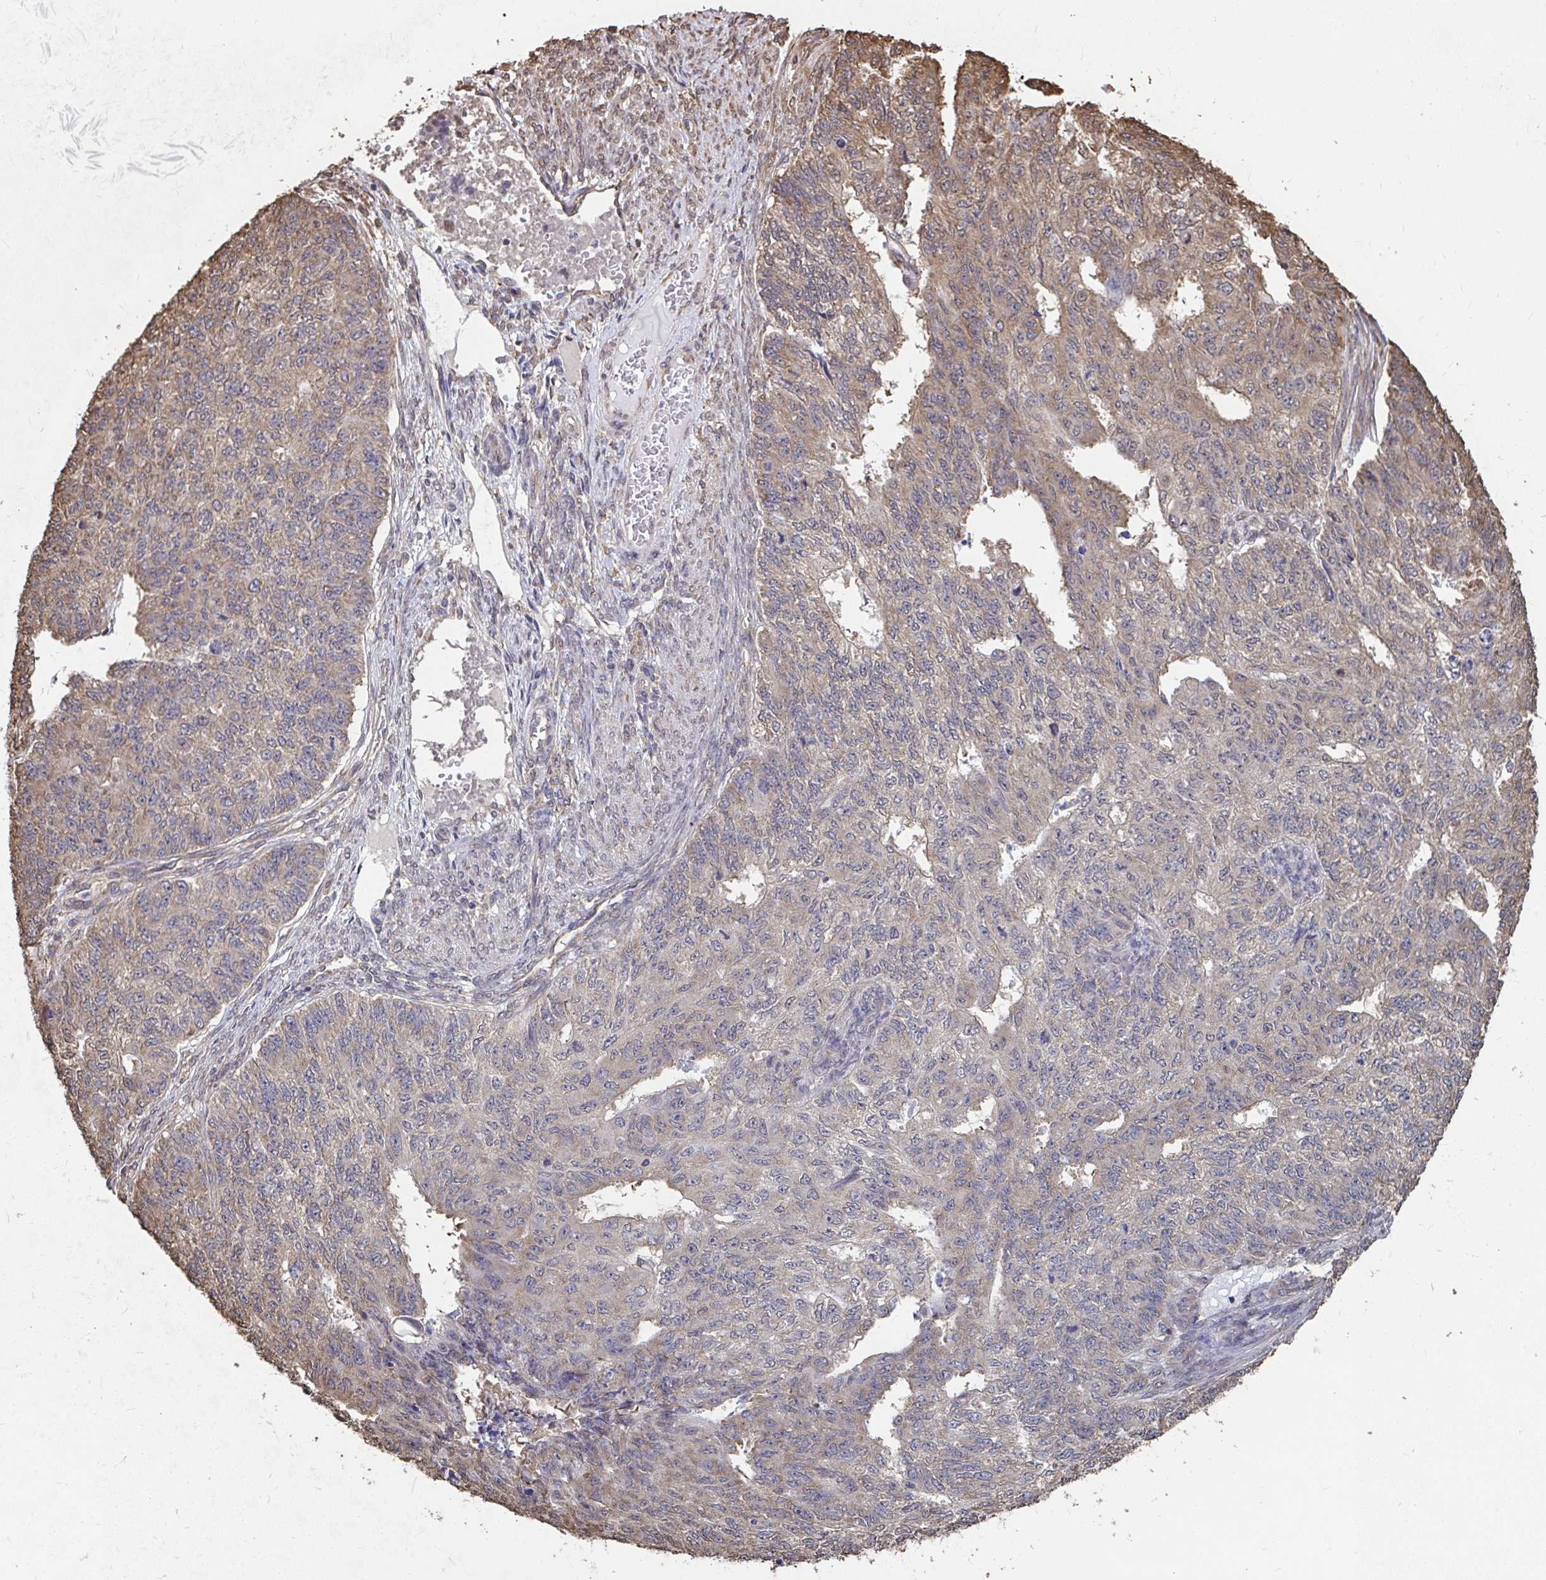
{"staining": {"intensity": "weak", "quantity": "25%-75%", "location": "cytoplasmic/membranous"}, "tissue": "endometrial cancer", "cell_type": "Tumor cells", "image_type": "cancer", "snomed": [{"axis": "morphology", "description": "Adenocarcinoma, NOS"}, {"axis": "topography", "description": "Endometrium"}], "caption": "Protein analysis of adenocarcinoma (endometrial) tissue demonstrates weak cytoplasmic/membranous staining in approximately 25%-75% of tumor cells.", "gene": "SYNCRIP", "patient": {"sex": "female", "age": 32}}